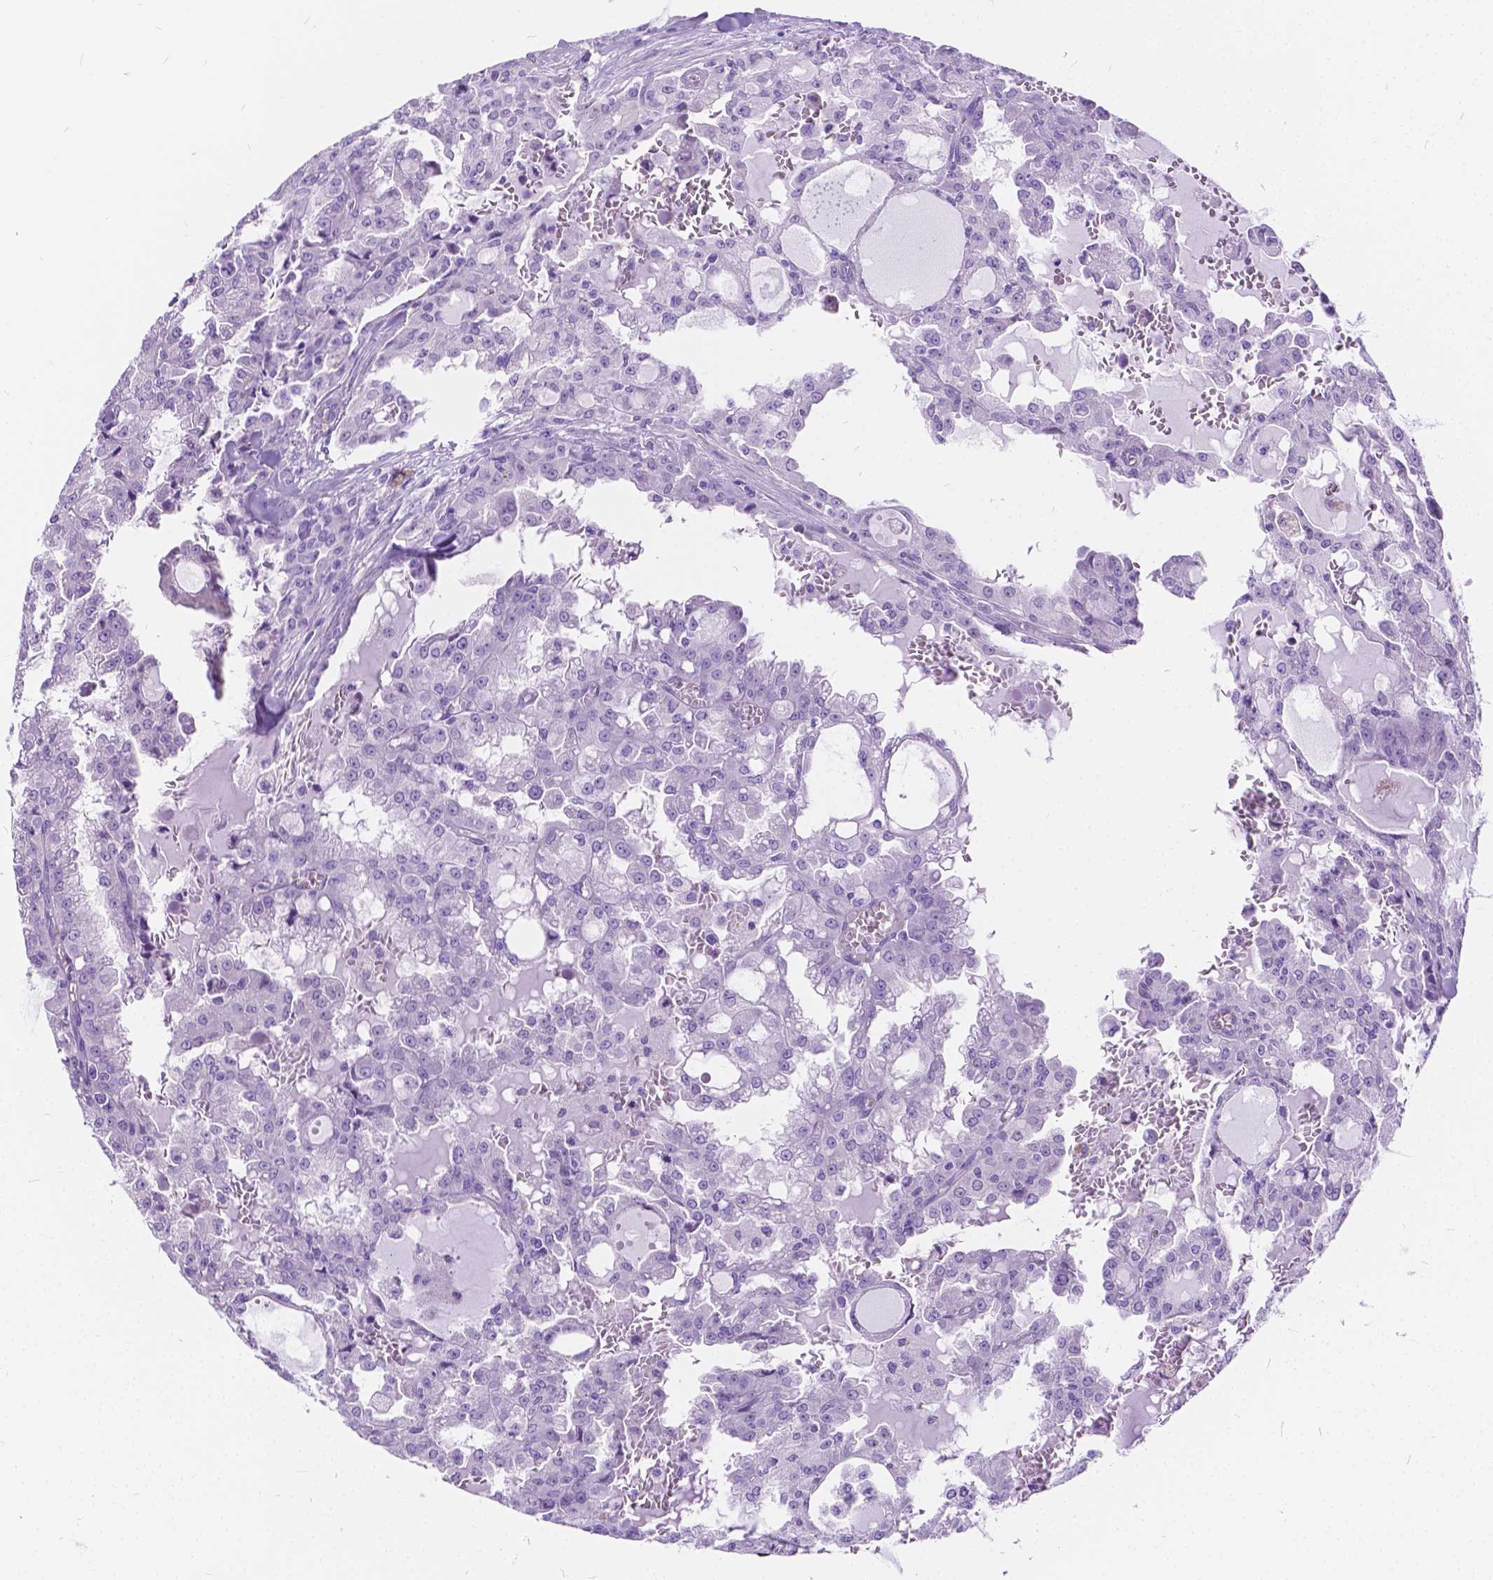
{"staining": {"intensity": "negative", "quantity": "none", "location": "none"}, "tissue": "head and neck cancer", "cell_type": "Tumor cells", "image_type": "cancer", "snomed": [{"axis": "morphology", "description": "Adenocarcinoma, NOS"}, {"axis": "topography", "description": "Head-Neck"}], "caption": "A high-resolution micrograph shows immunohistochemistry staining of head and neck adenocarcinoma, which displays no significant positivity in tumor cells.", "gene": "CHRM1", "patient": {"sex": "male", "age": 64}}